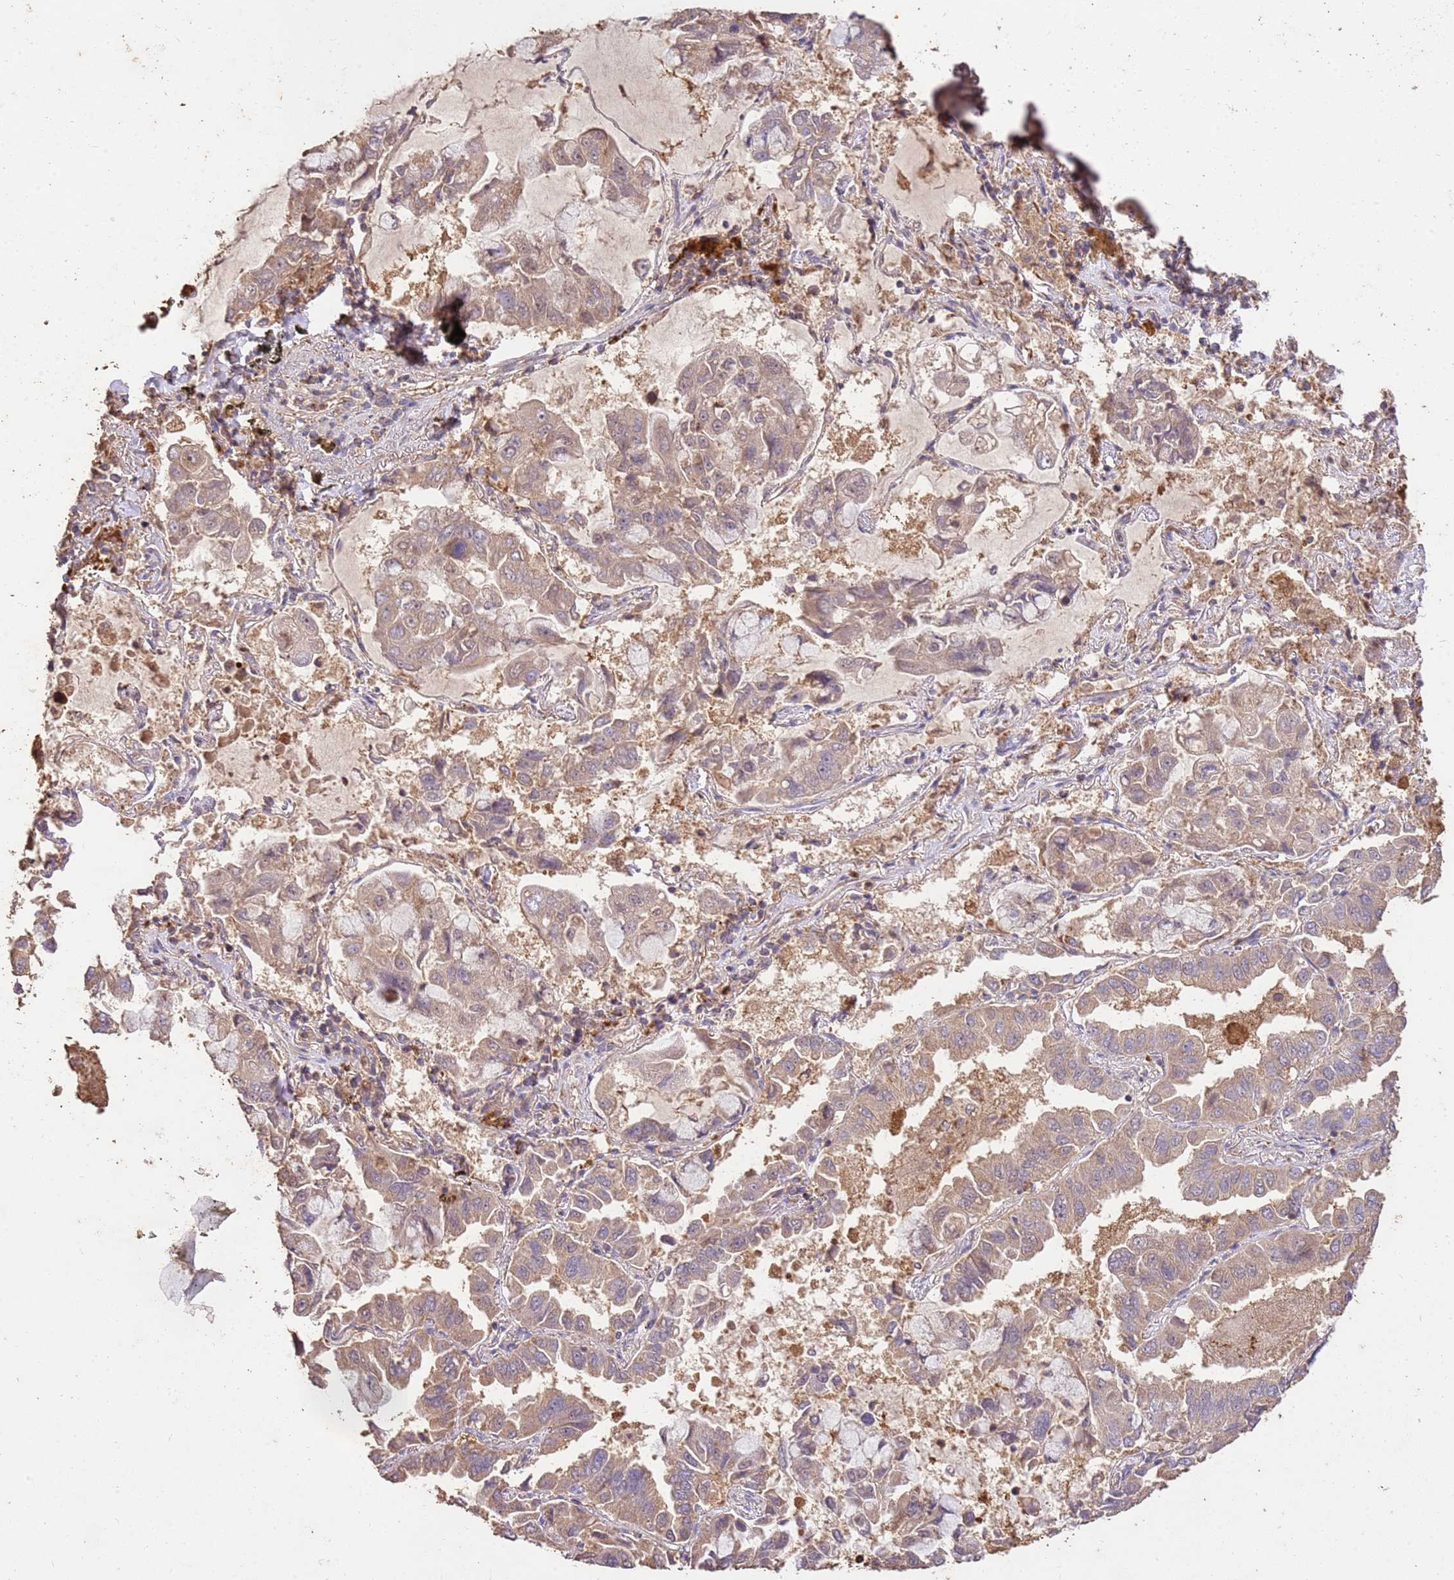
{"staining": {"intensity": "weak", "quantity": ">75%", "location": "cytoplasmic/membranous"}, "tissue": "lung cancer", "cell_type": "Tumor cells", "image_type": "cancer", "snomed": [{"axis": "morphology", "description": "Adenocarcinoma, NOS"}, {"axis": "topography", "description": "Lung"}], "caption": "DAB immunohistochemical staining of lung cancer exhibits weak cytoplasmic/membranous protein staining in about >75% of tumor cells. Nuclei are stained in blue.", "gene": "LRRC28", "patient": {"sex": "male", "age": 64}}